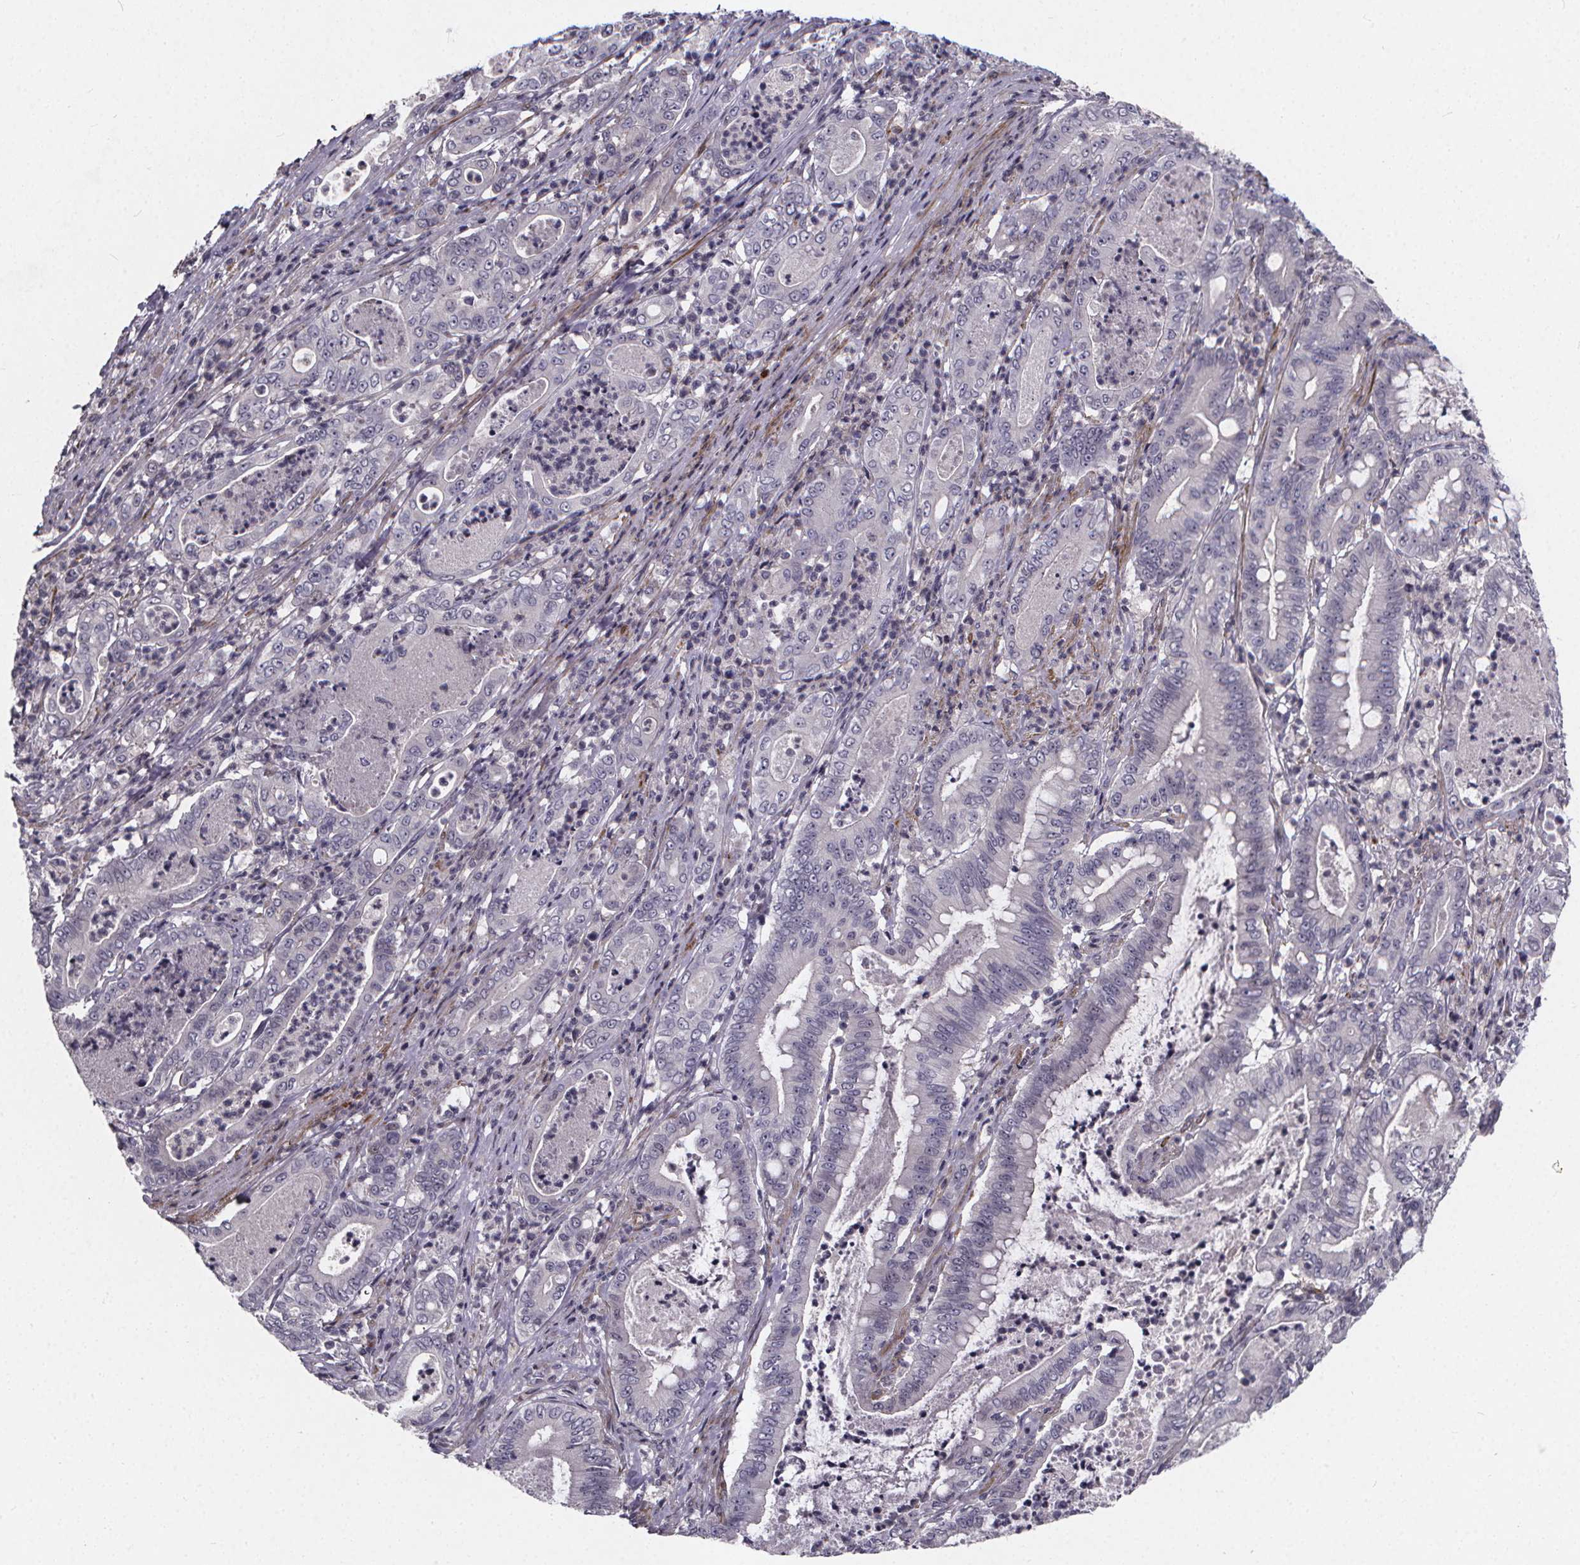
{"staining": {"intensity": "negative", "quantity": "none", "location": "none"}, "tissue": "pancreatic cancer", "cell_type": "Tumor cells", "image_type": "cancer", "snomed": [{"axis": "morphology", "description": "Adenocarcinoma, NOS"}, {"axis": "topography", "description": "Pancreas"}], "caption": "Tumor cells show no significant staining in pancreatic cancer (adenocarcinoma). (DAB (3,3'-diaminobenzidine) immunohistochemistry (IHC), high magnification).", "gene": "FBXW2", "patient": {"sex": "male", "age": 71}}